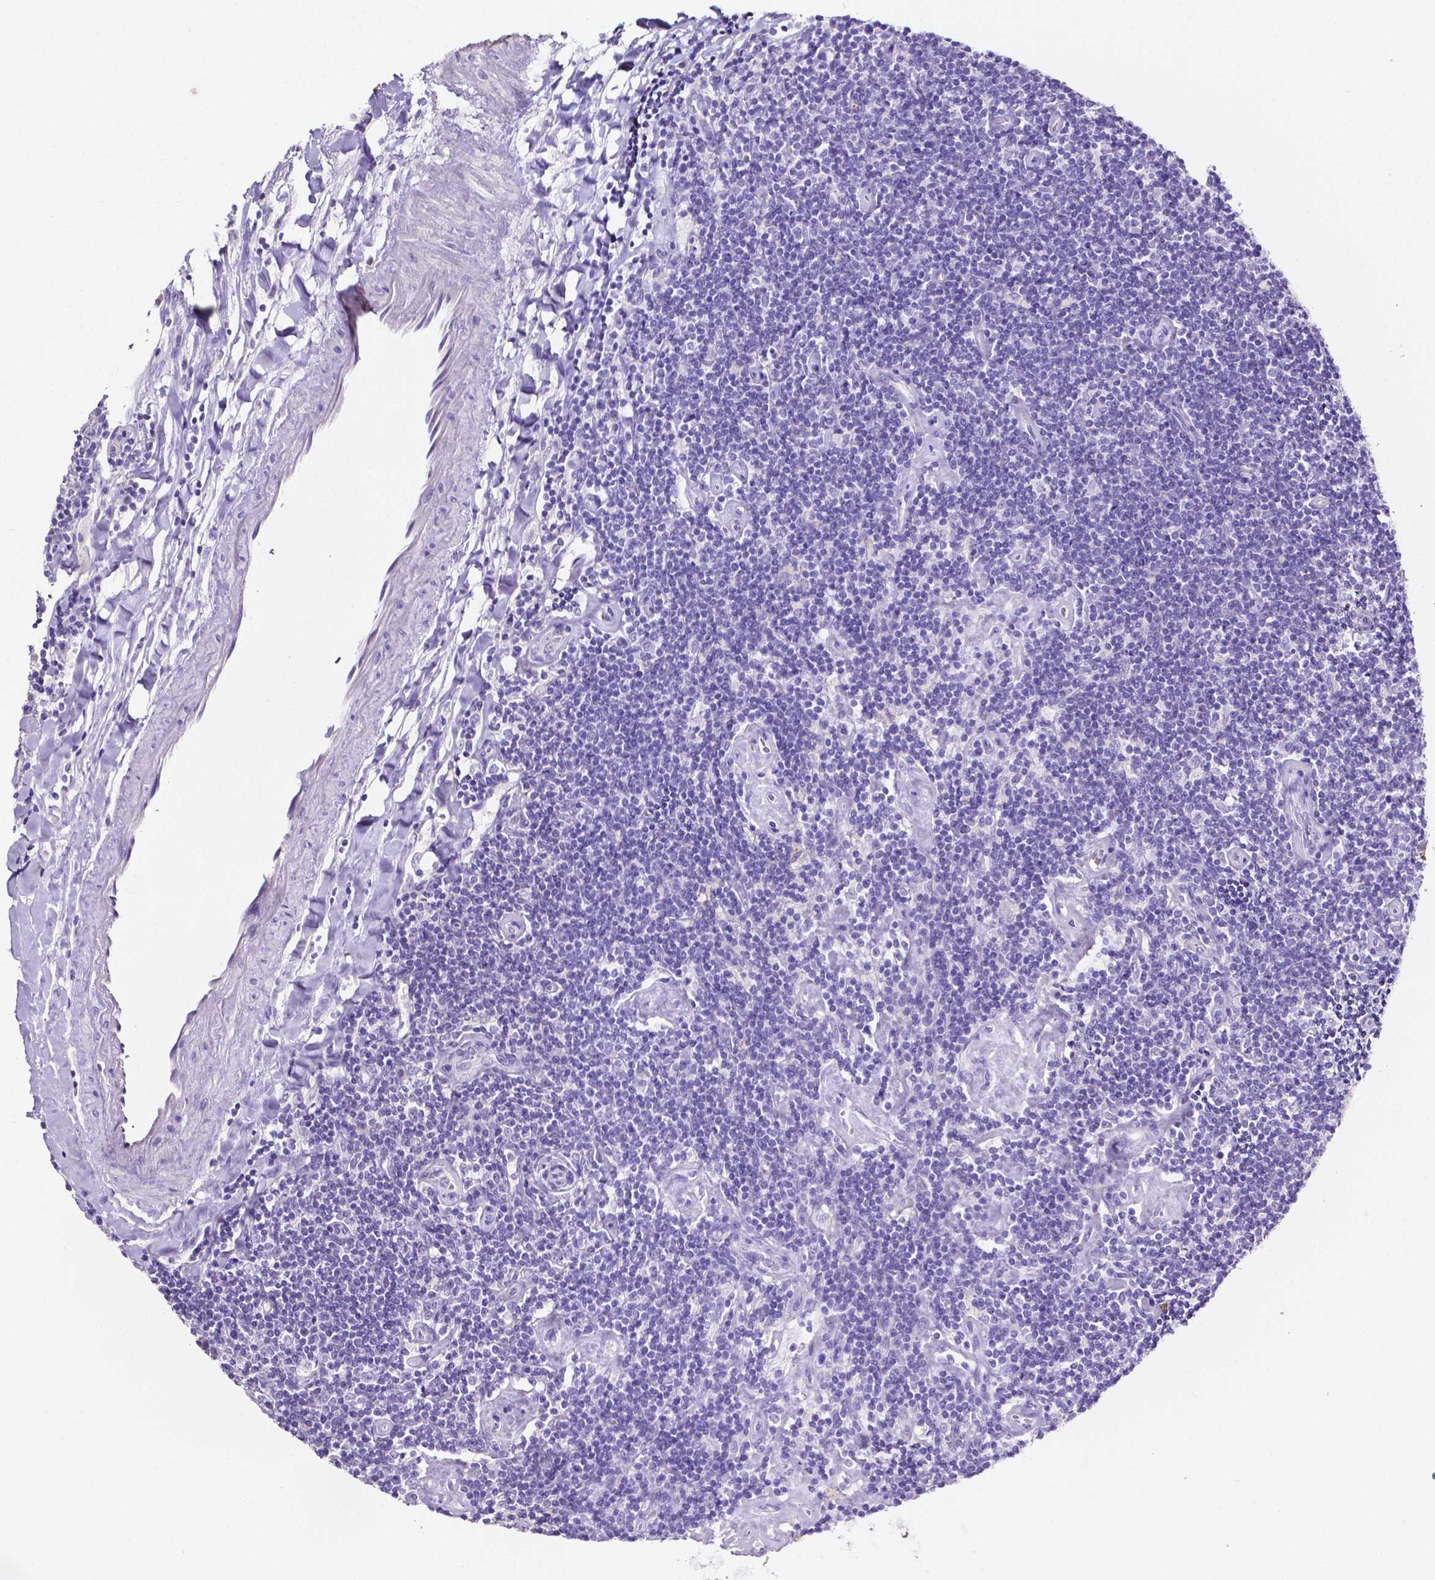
{"staining": {"intensity": "negative", "quantity": "none", "location": "none"}, "tissue": "lymphoma", "cell_type": "Tumor cells", "image_type": "cancer", "snomed": [{"axis": "morphology", "description": "Hodgkin's disease, NOS"}, {"axis": "topography", "description": "Lymph node"}], "caption": "The micrograph demonstrates no significant expression in tumor cells of Hodgkin's disease.", "gene": "SLC22A2", "patient": {"sex": "male", "age": 40}}